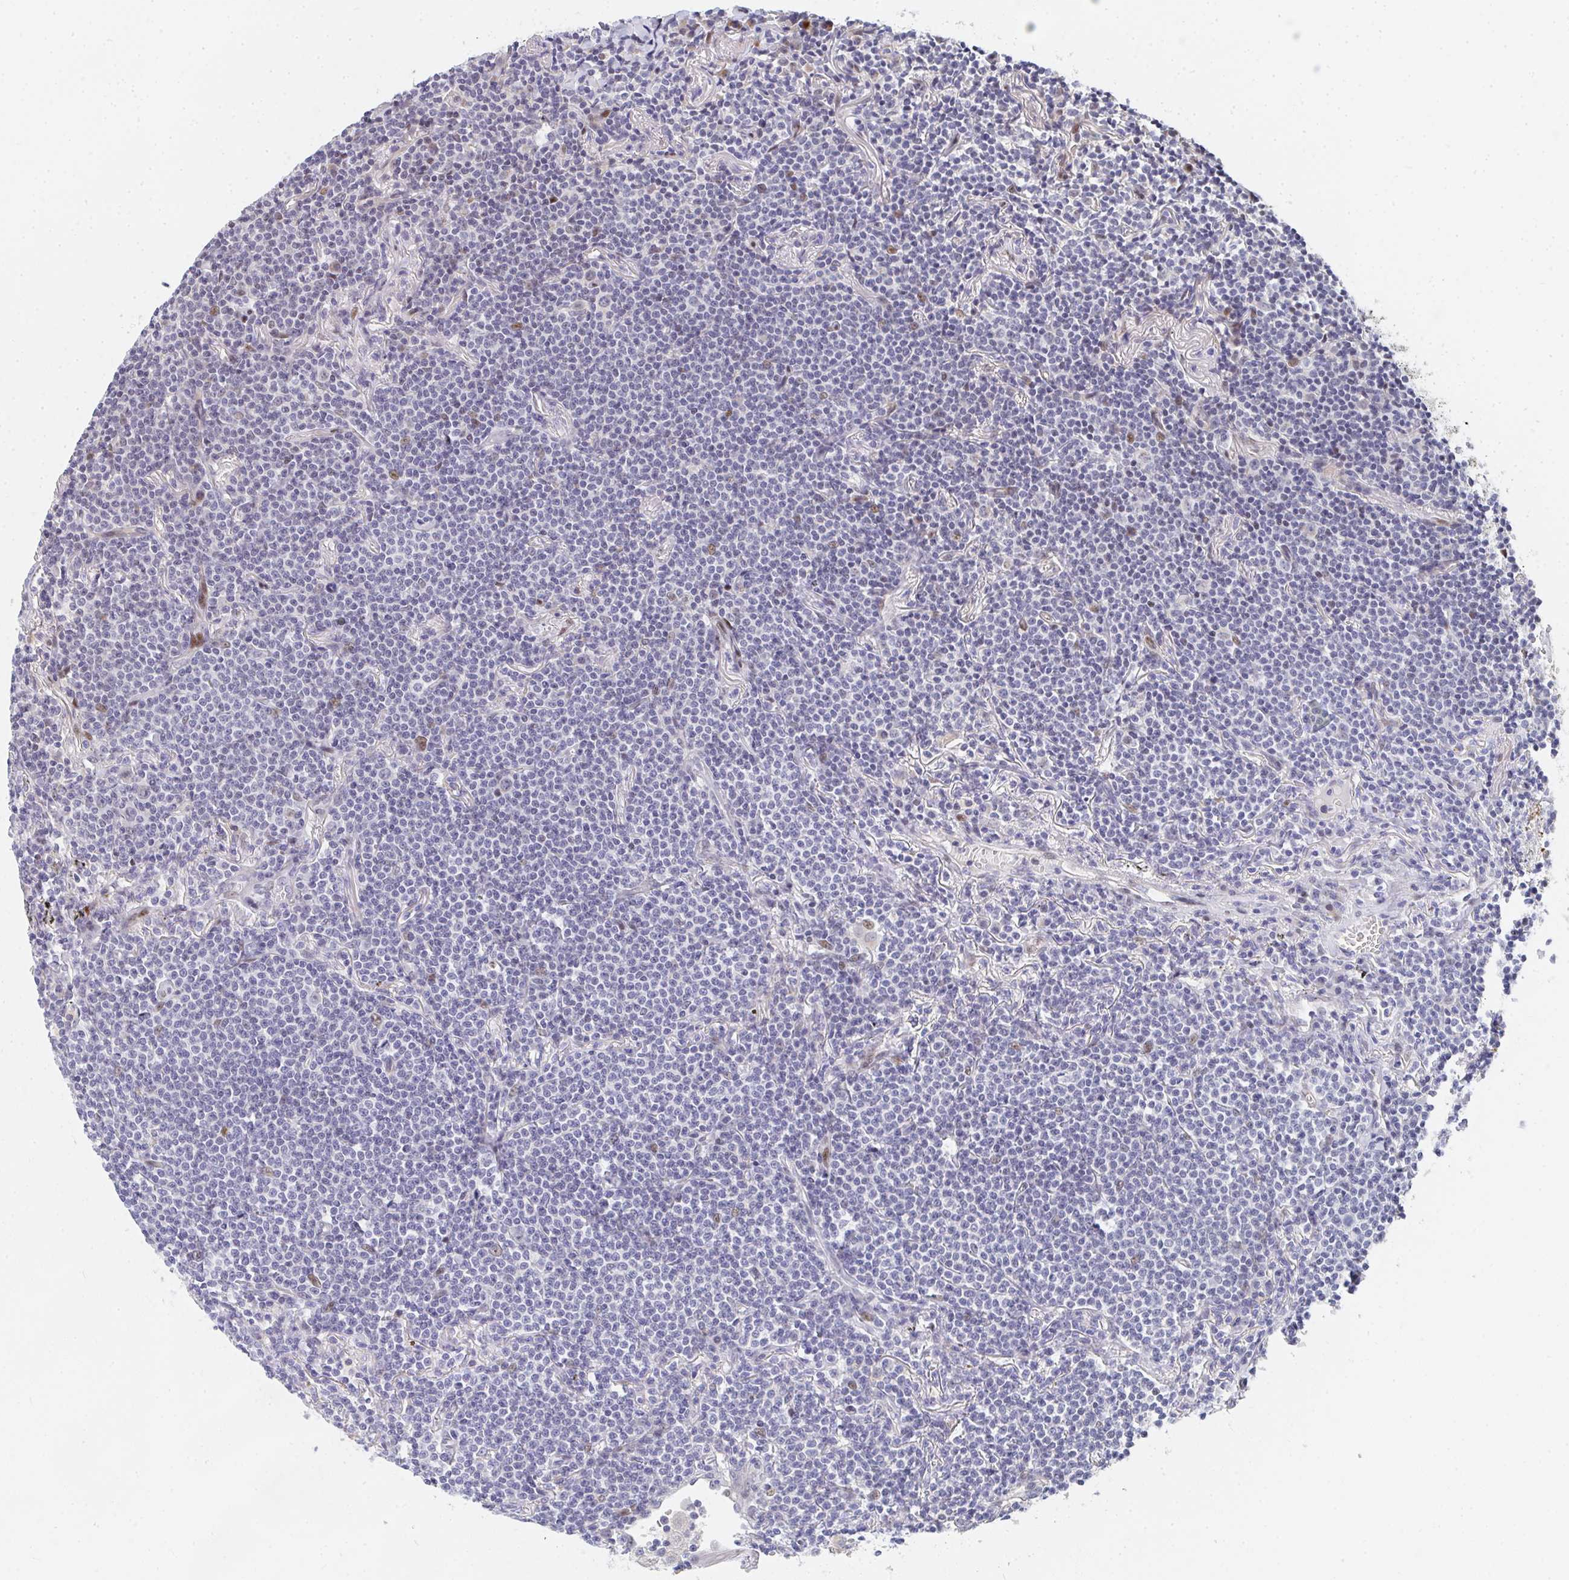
{"staining": {"intensity": "negative", "quantity": "none", "location": "none"}, "tissue": "lymphoma", "cell_type": "Tumor cells", "image_type": "cancer", "snomed": [{"axis": "morphology", "description": "Malignant lymphoma, non-Hodgkin's type, Low grade"}, {"axis": "topography", "description": "Lung"}], "caption": "This photomicrograph is of lymphoma stained with IHC to label a protein in brown with the nuclei are counter-stained blue. There is no staining in tumor cells.", "gene": "ZIC3", "patient": {"sex": "female", "age": 71}}